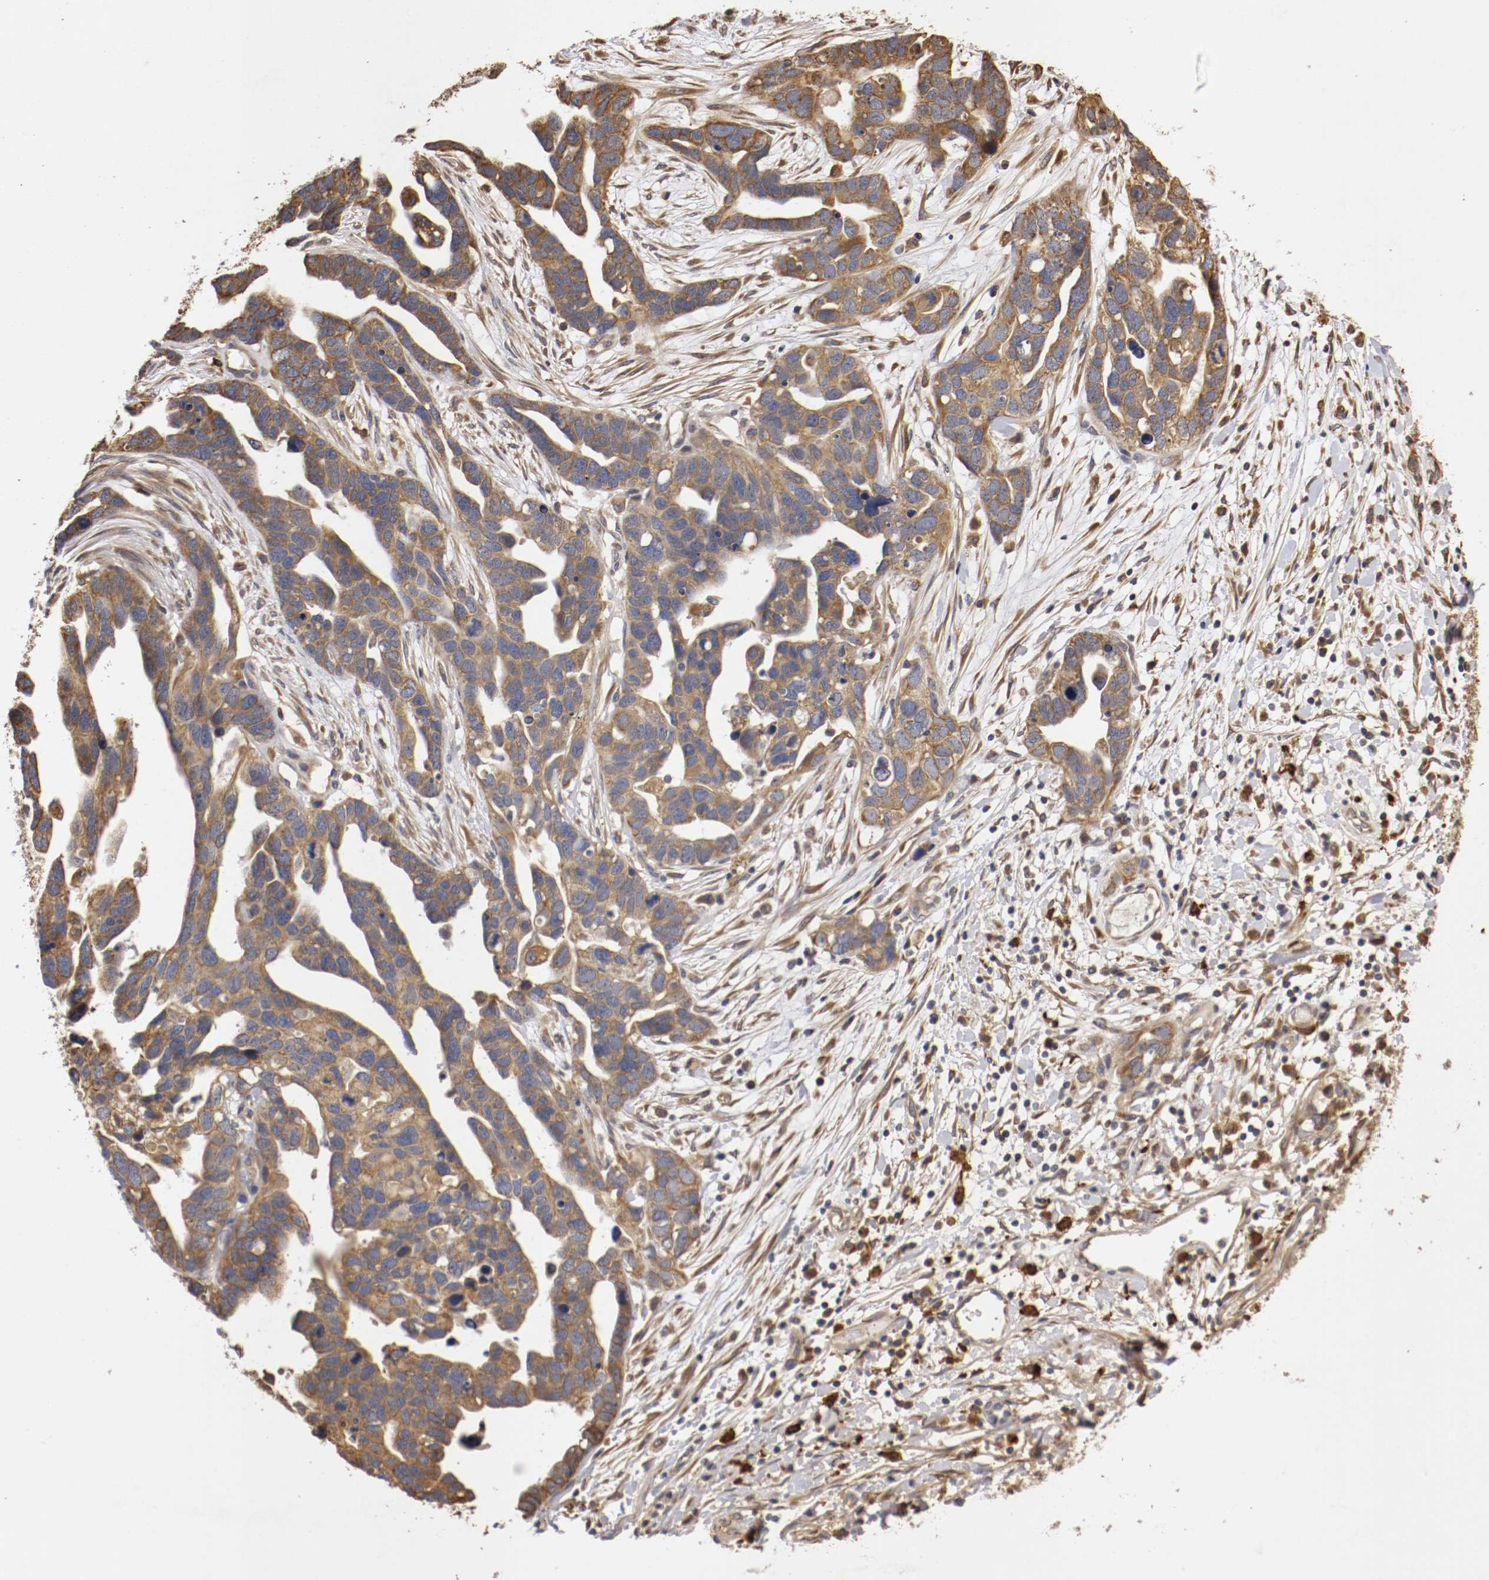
{"staining": {"intensity": "strong", "quantity": ">75%", "location": "cytoplasmic/membranous"}, "tissue": "ovarian cancer", "cell_type": "Tumor cells", "image_type": "cancer", "snomed": [{"axis": "morphology", "description": "Cystadenocarcinoma, serous, NOS"}, {"axis": "topography", "description": "Ovary"}], "caption": "Brown immunohistochemical staining in serous cystadenocarcinoma (ovarian) displays strong cytoplasmic/membranous positivity in about >75% of tumor cells. The staining was performed using DAB, with brown indicating positive protein expression. Nuclei are stained blue with hematoxylin.", "gene": "VEZT", "patient": {"sex": "female", "age": 54}}